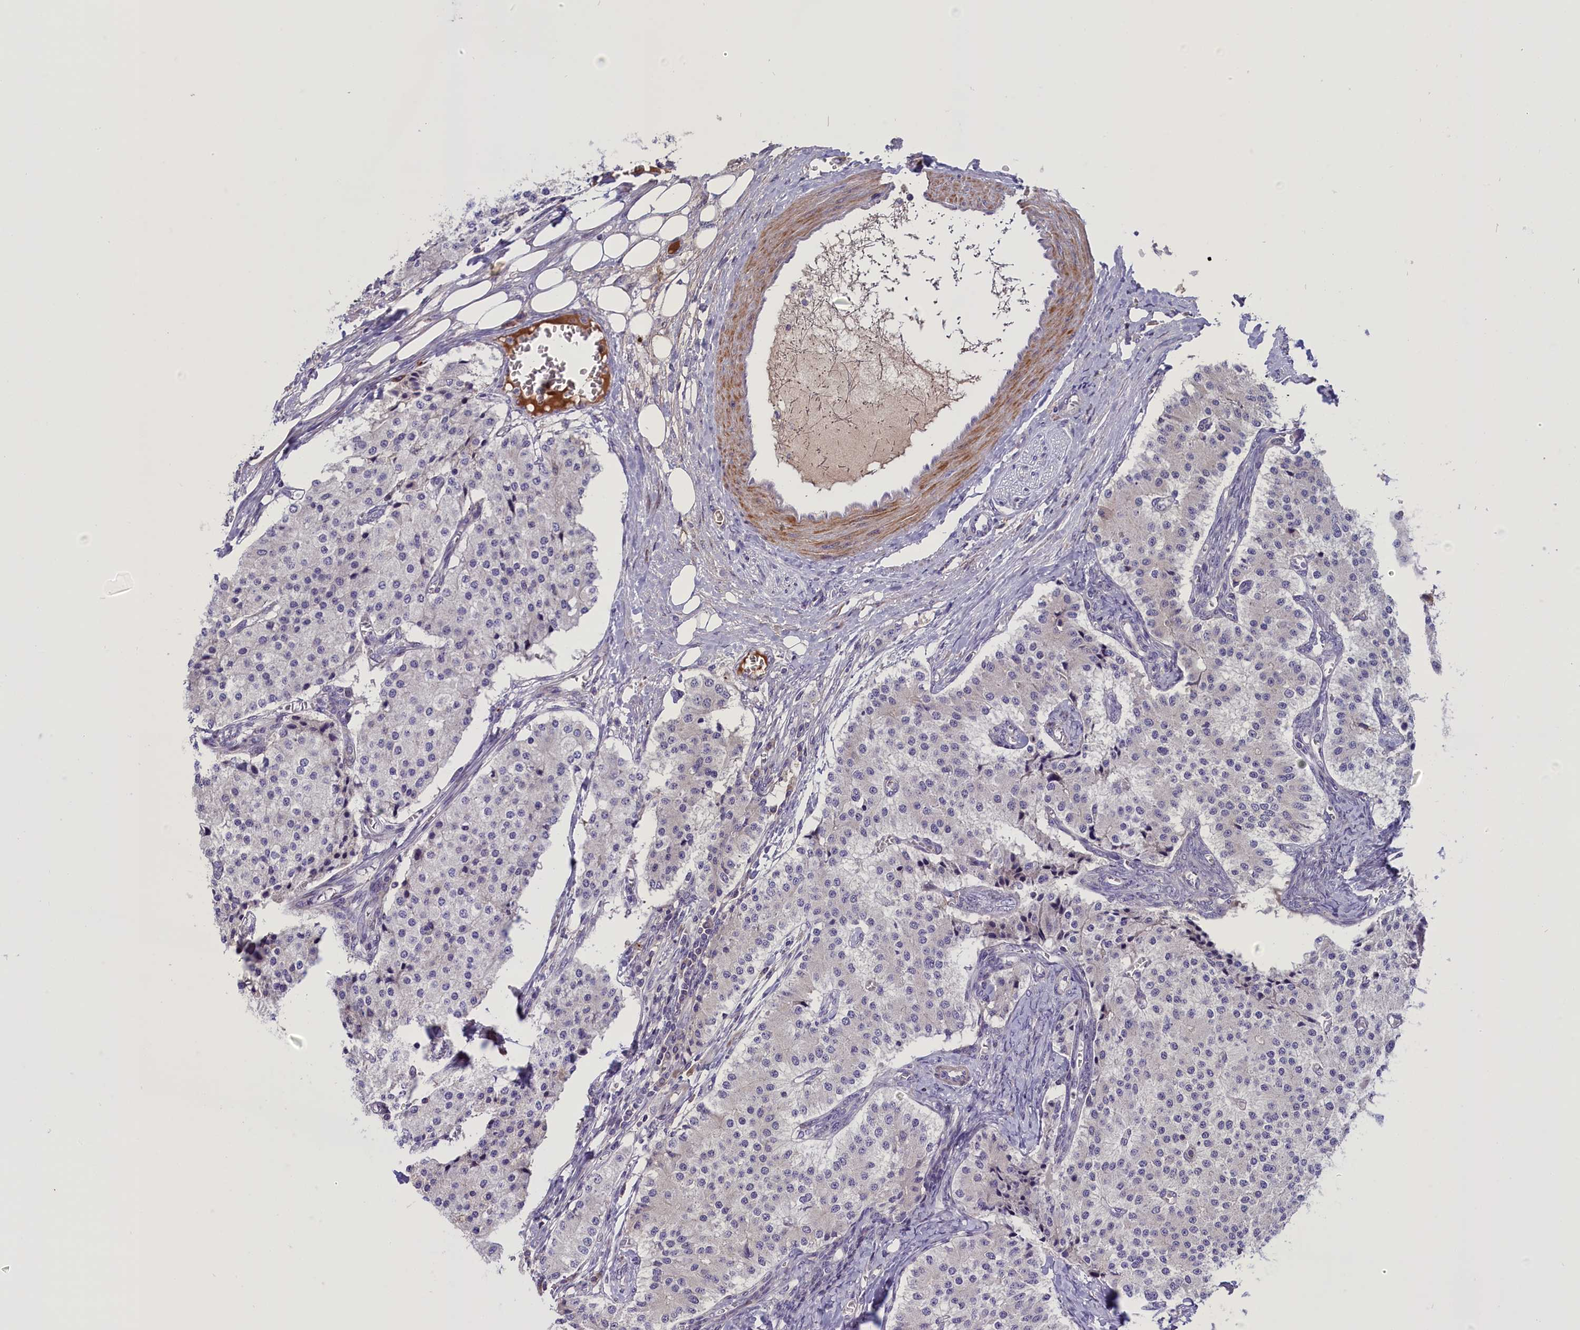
{"staining": {"intensity": "negative", "quantity": "none", "location": "none"}, "tissue": "carcinoid", "cell_type": "Tumor cells", "image_type": "cancer", "snomed": [{"axis": "morphology", "description": "Carcinoid, malignant, NOS"}, {"axis": "topography", "description": "Colon"}], "caption": "High magnification brightfield microscopy of malignant carcinoid stained with DAB (3,3'-diaminobenzidine) (brown) and counterstained with hematoxylin (blue): tumor cells show no significant staining. The staining is performed using DAB (3,3'-diaminobenzidine) brown chromogen with nuclei counter-stained in using hematoxylin.", "gene": "ENHO", "patient": {"sex": "female", "age": 52}}